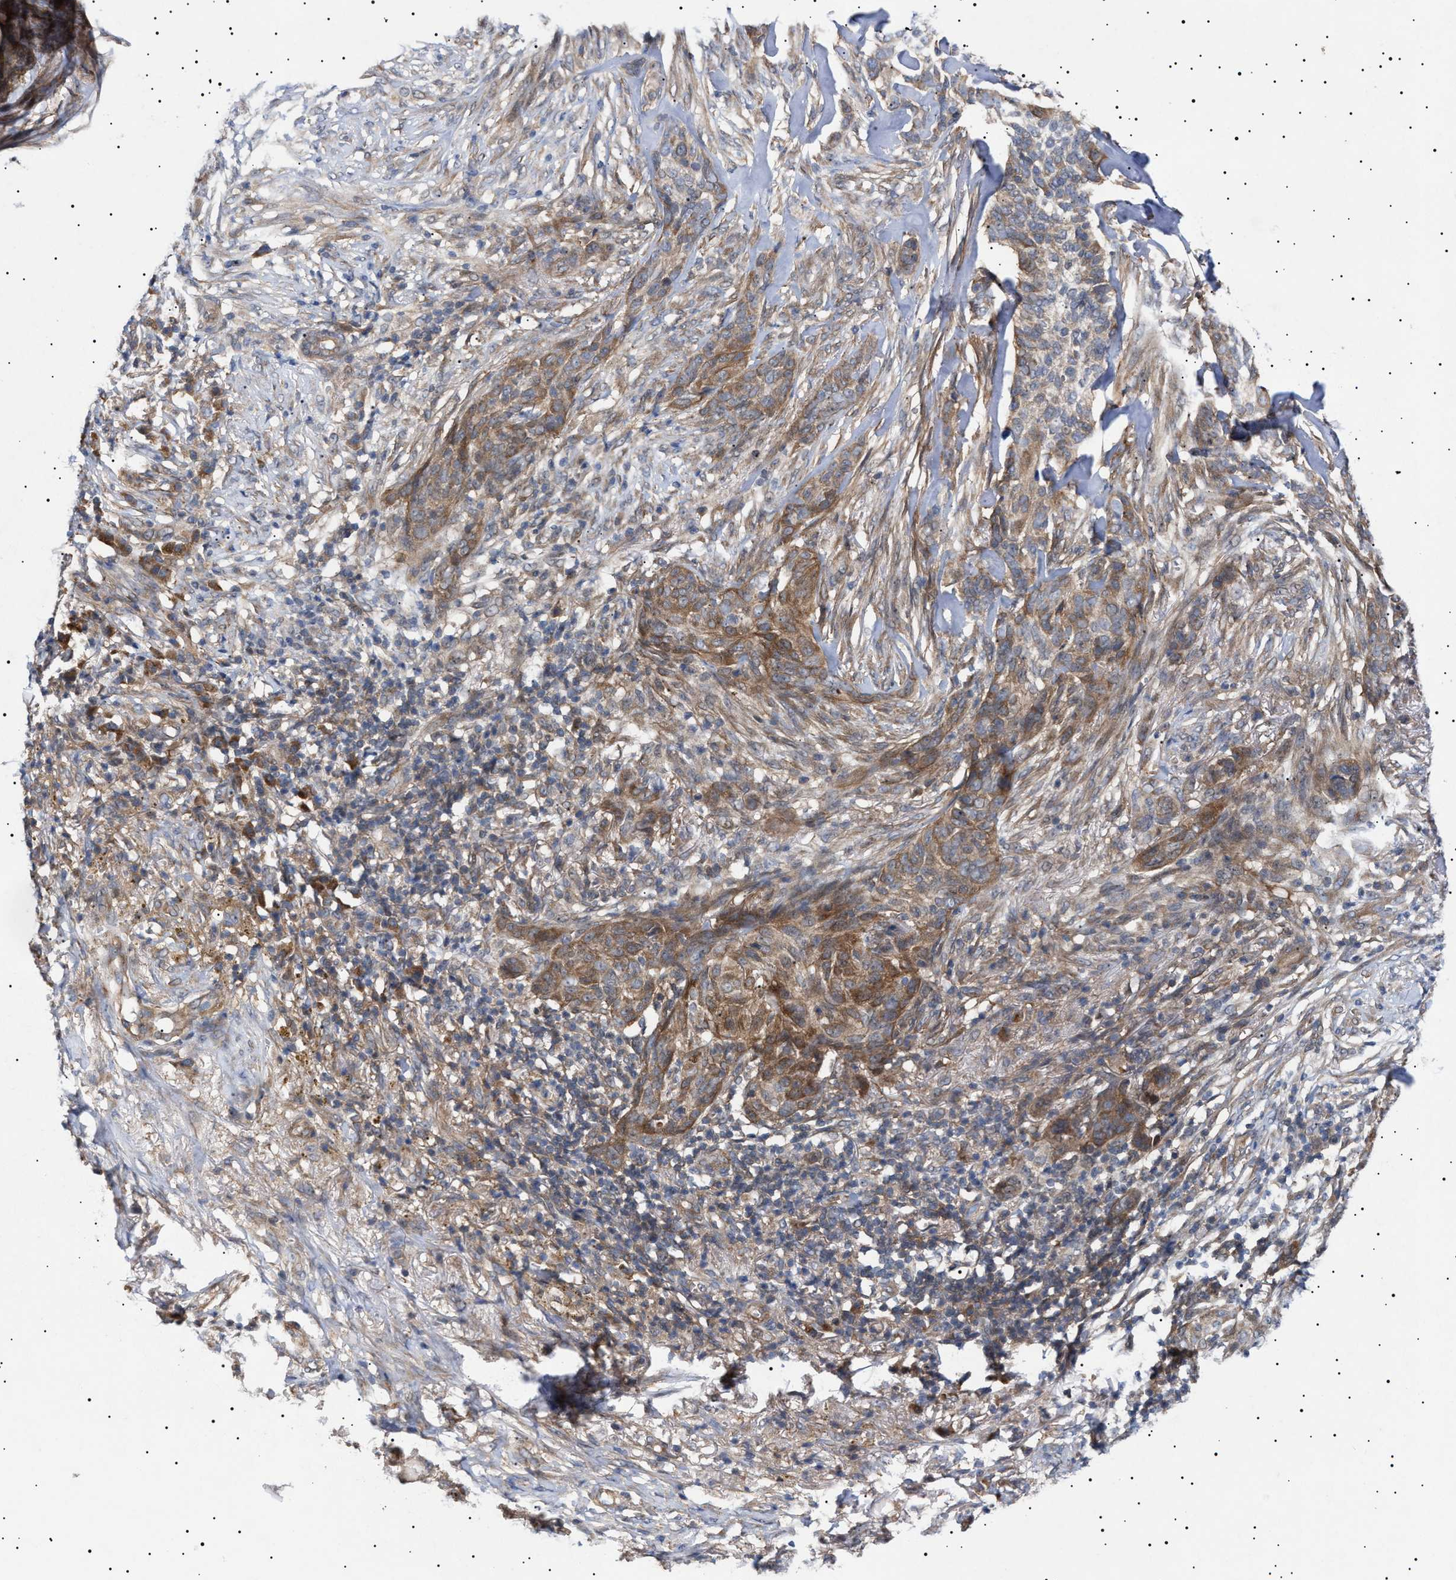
{"staining": {"intensity": "moderate", "quantity": ">75%", "location": "cytoplasmic/membranous"}, "tissue": "skin cancer", "cell_type": "Tumor cells", "image_type": "cancer", "snomed": [{"axis": "morphology", "description": "Basal cell carcinoma"}, {"axis": "topography", "description": "Skin"}], "caption": "IHC (DAB) staining of human basal cell carcinoma (skin) reveals moderate cytoplasmic/membranous protein expression in approximately >75% of tumor cells. The protein is stained brown, and the nuclei are stained in blue (DAB (3,3'-diaminobenzidine) IHC with brightfield microscopy, high magnification).", "gene": "NPLOC4", "patient": {"sex": "male", "age": 85}}